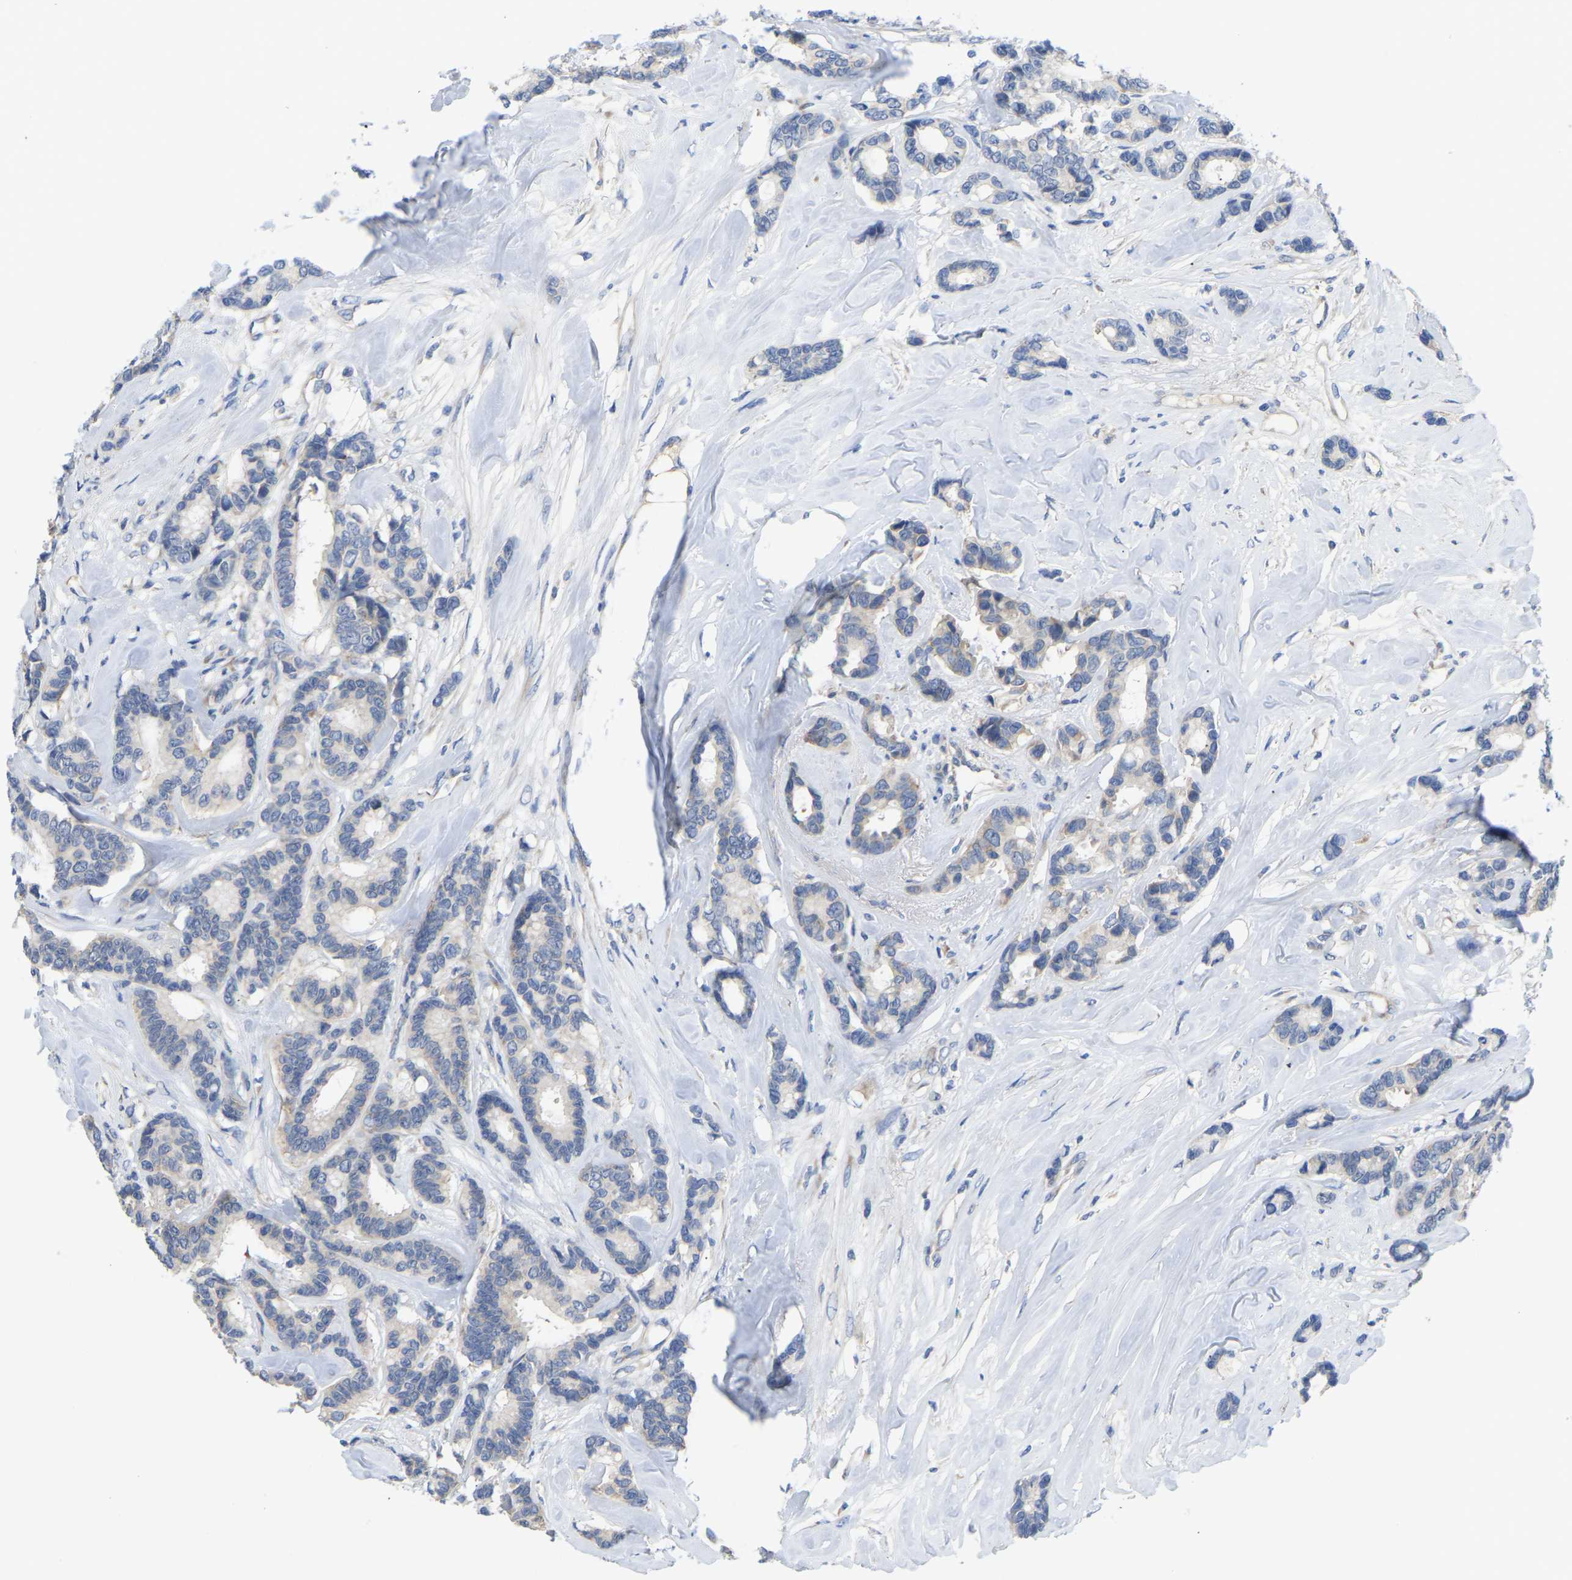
{"staining": {"intensity": "negative", "quantity": "none", "location": "none"}, "tissue": "breast cancer", "cell_type": "Tumor cells", "image_type": "cancer", "snomed": [{"axis": "morphology", "description": "Duct carcinoma"}, {"axis": "topography", "description": "Breast"}], "caption": "Immunohistochemistry (IHC) of human breast cancer (invasive ductal carcinoma) demonstrates no positivity in tumor cells.", "gene": "ABCA10", "patient": {"sex": "female", "age": 87}}